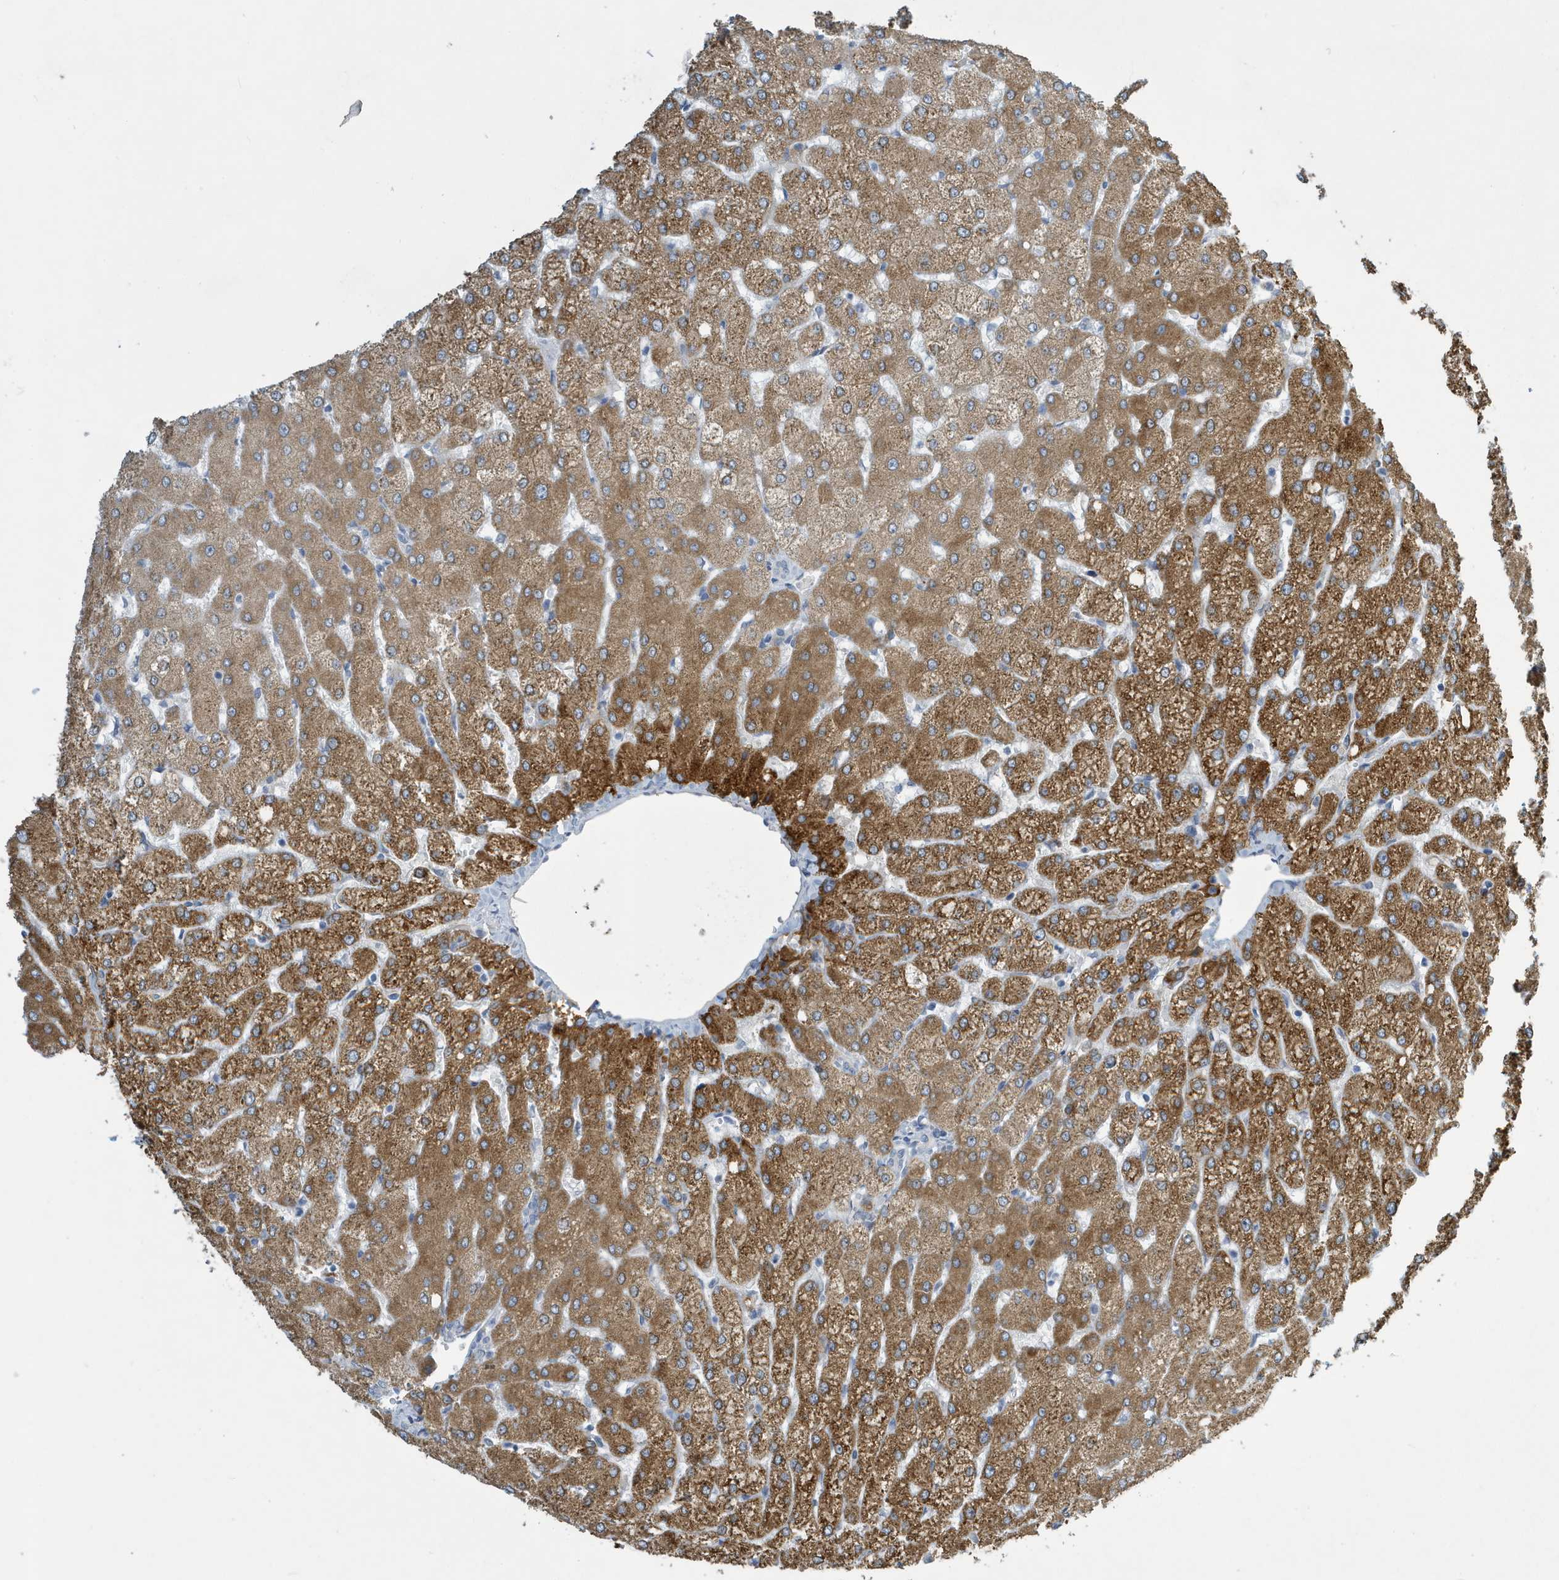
{"staining": {"intensity": "negative", "quantity": "none", "location": "none"}, "tissue": "liver", "cell_type": "Cholangiocytes", "image_type": "normal", "snomed": [{"axis": "morphology", "description": "Normal tissue, NOS"}, {"axis": "topography", "description": "Liver"}], "caption": "This micrograph is of unremarkable liver stained with immunohistochemistry (IHC) to label a protein in brown with the nuclei are counter-stained blue. There is no staining in cholangiocytes.", "gene": "UGT2B4", "patient": {"sex": "female", "age": 54}}